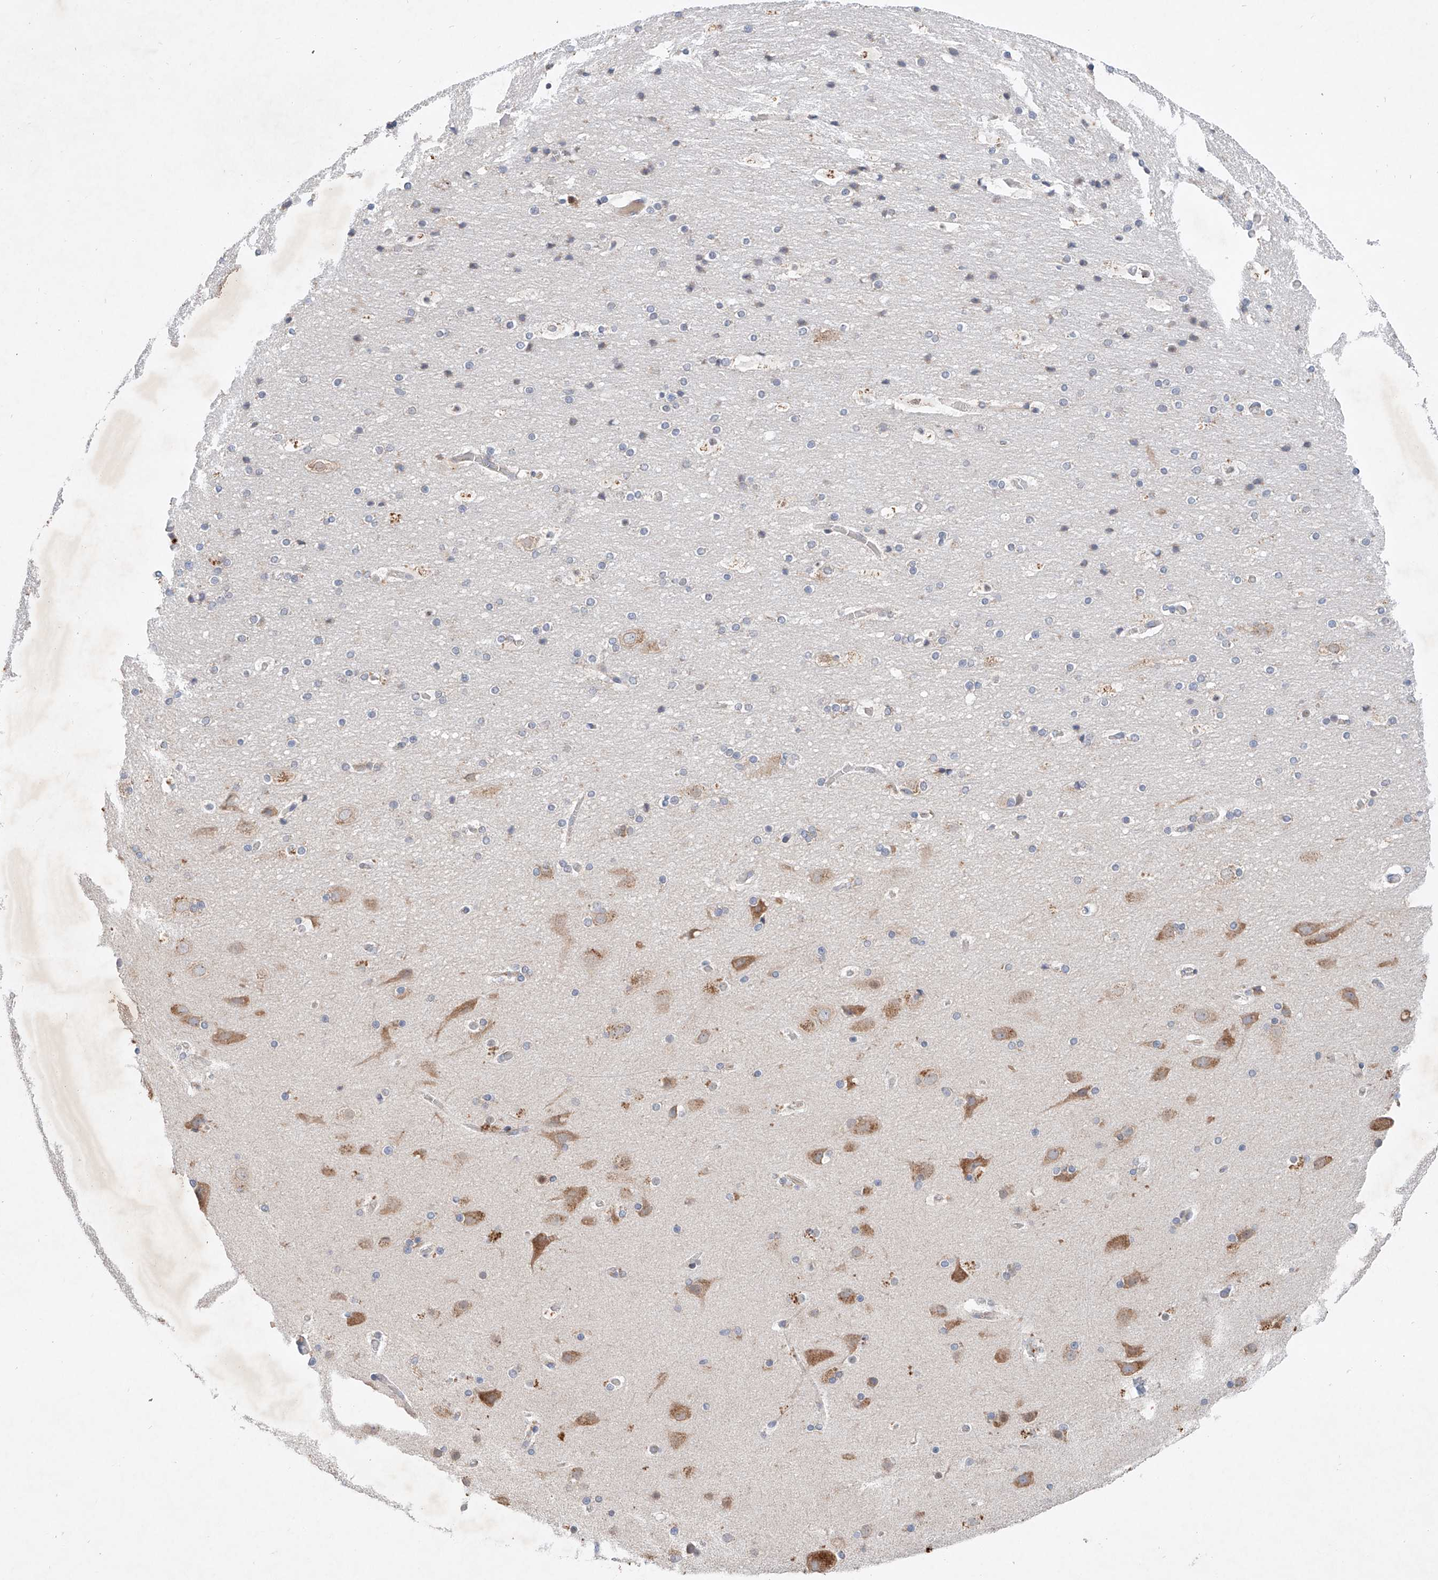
{"staining": {"intensity": "negative", "quantity": "none", "location": "none"}, "tissue": "cerebral cortex", "cell_type": "Endothelial cells", "image_type": "normal", "snomed": [{"axis": "morphology", "description": "Normal tissue, NOS"}, {"axis": "topography", "description": "Cerebral cortex"}], "caption": "The image reveals no significant positivity in endothelial cells of cerebral cortex.", "gene": "FASTK", "patient": {"sex": "male", "age": 57}}